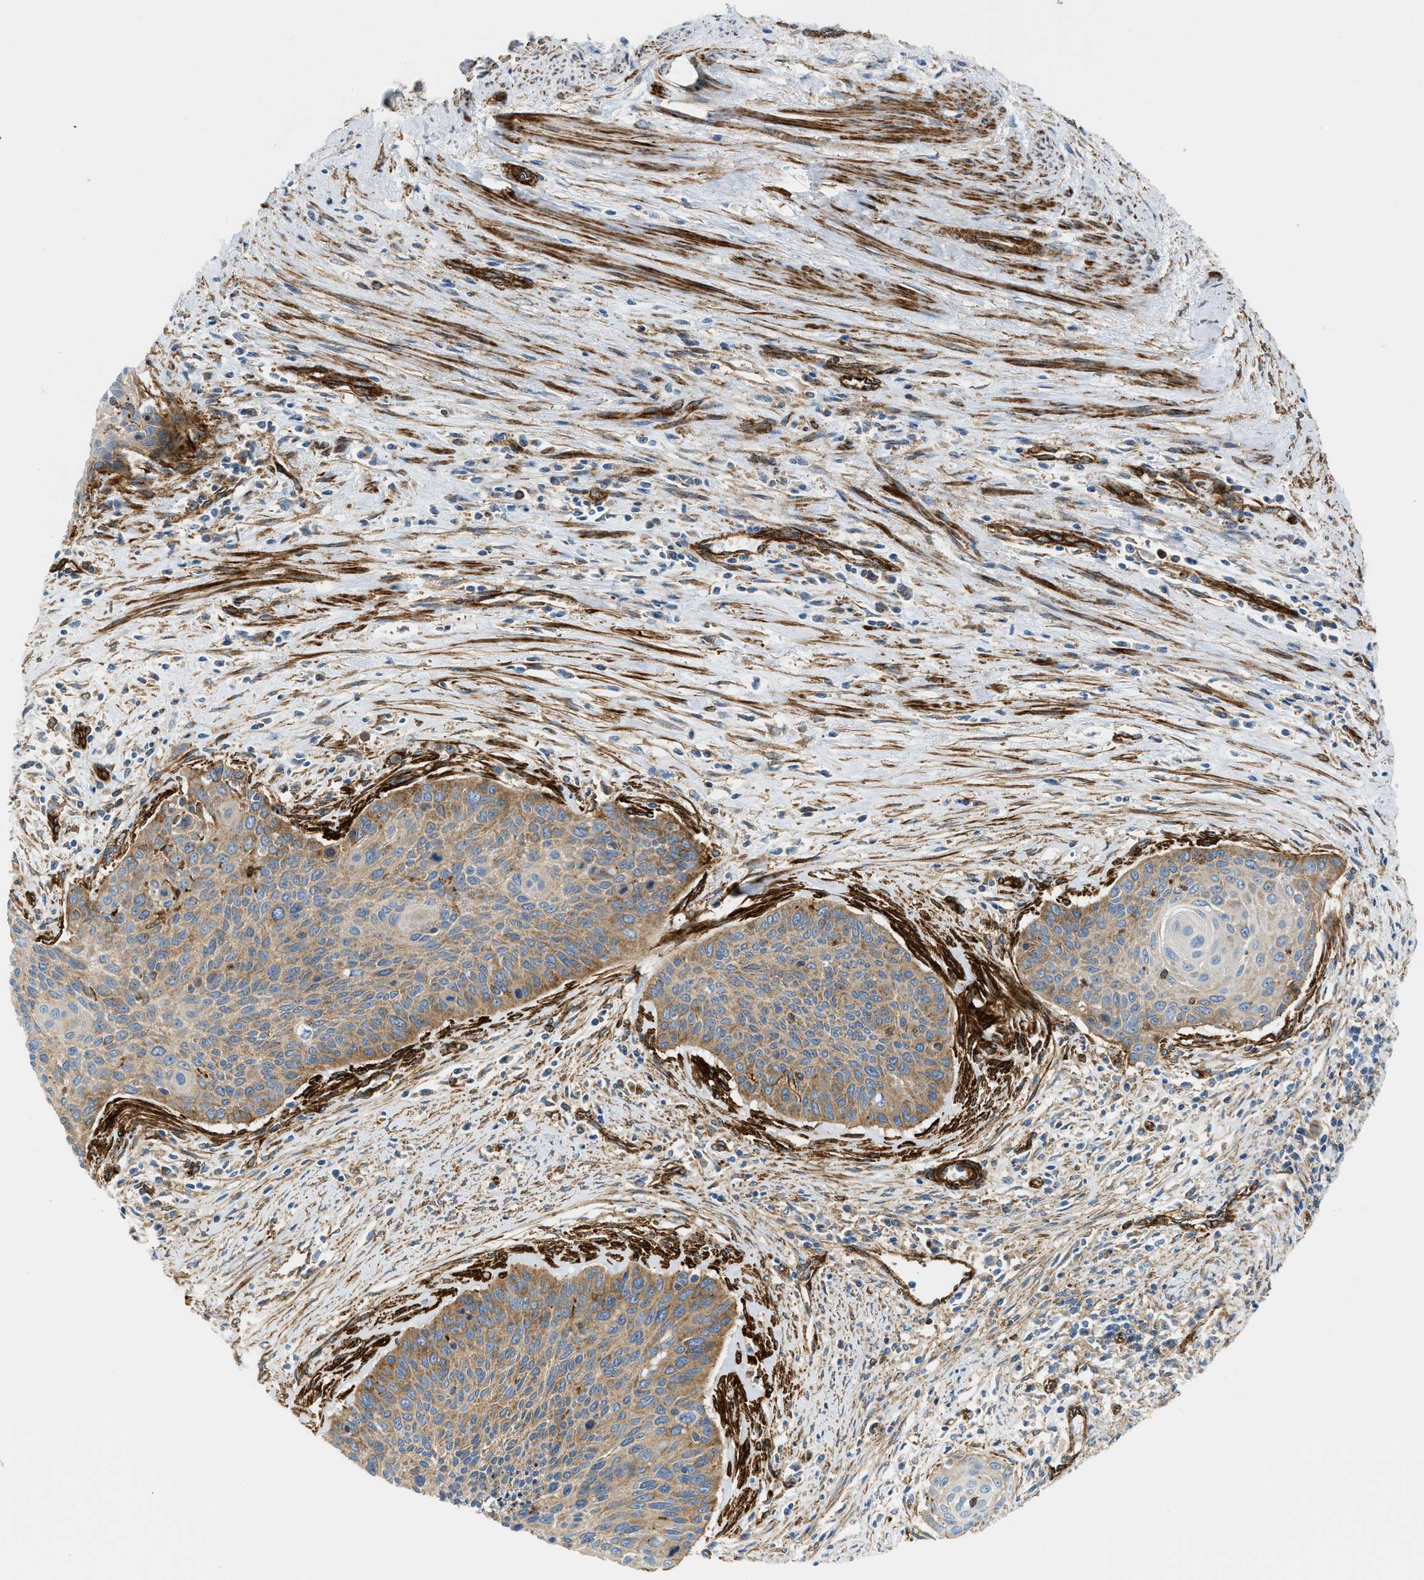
{"staining": {"intensity": "moderate", "quantity": "25%-75%", "location": "cytoplasmic/membranous"}, "tissue": "cervical cancer", "cell_type": "Tumor cells", "image_type": "cancer", "snomed": [{"axis": "morphology", "description": "Squamous cell carcinoma, NOS"}, {"axis": "topography", "description": "Cervix"}], "caption": "Squamous cell carcinoma (cervical) was stained to show a protein in brown. There is medium levels of moderate cytoplasmic/membranous positivity in about 25%-75% of tumor cells.", "gene": "HIP1", "patient": {"sex": "female", "age": 55}}